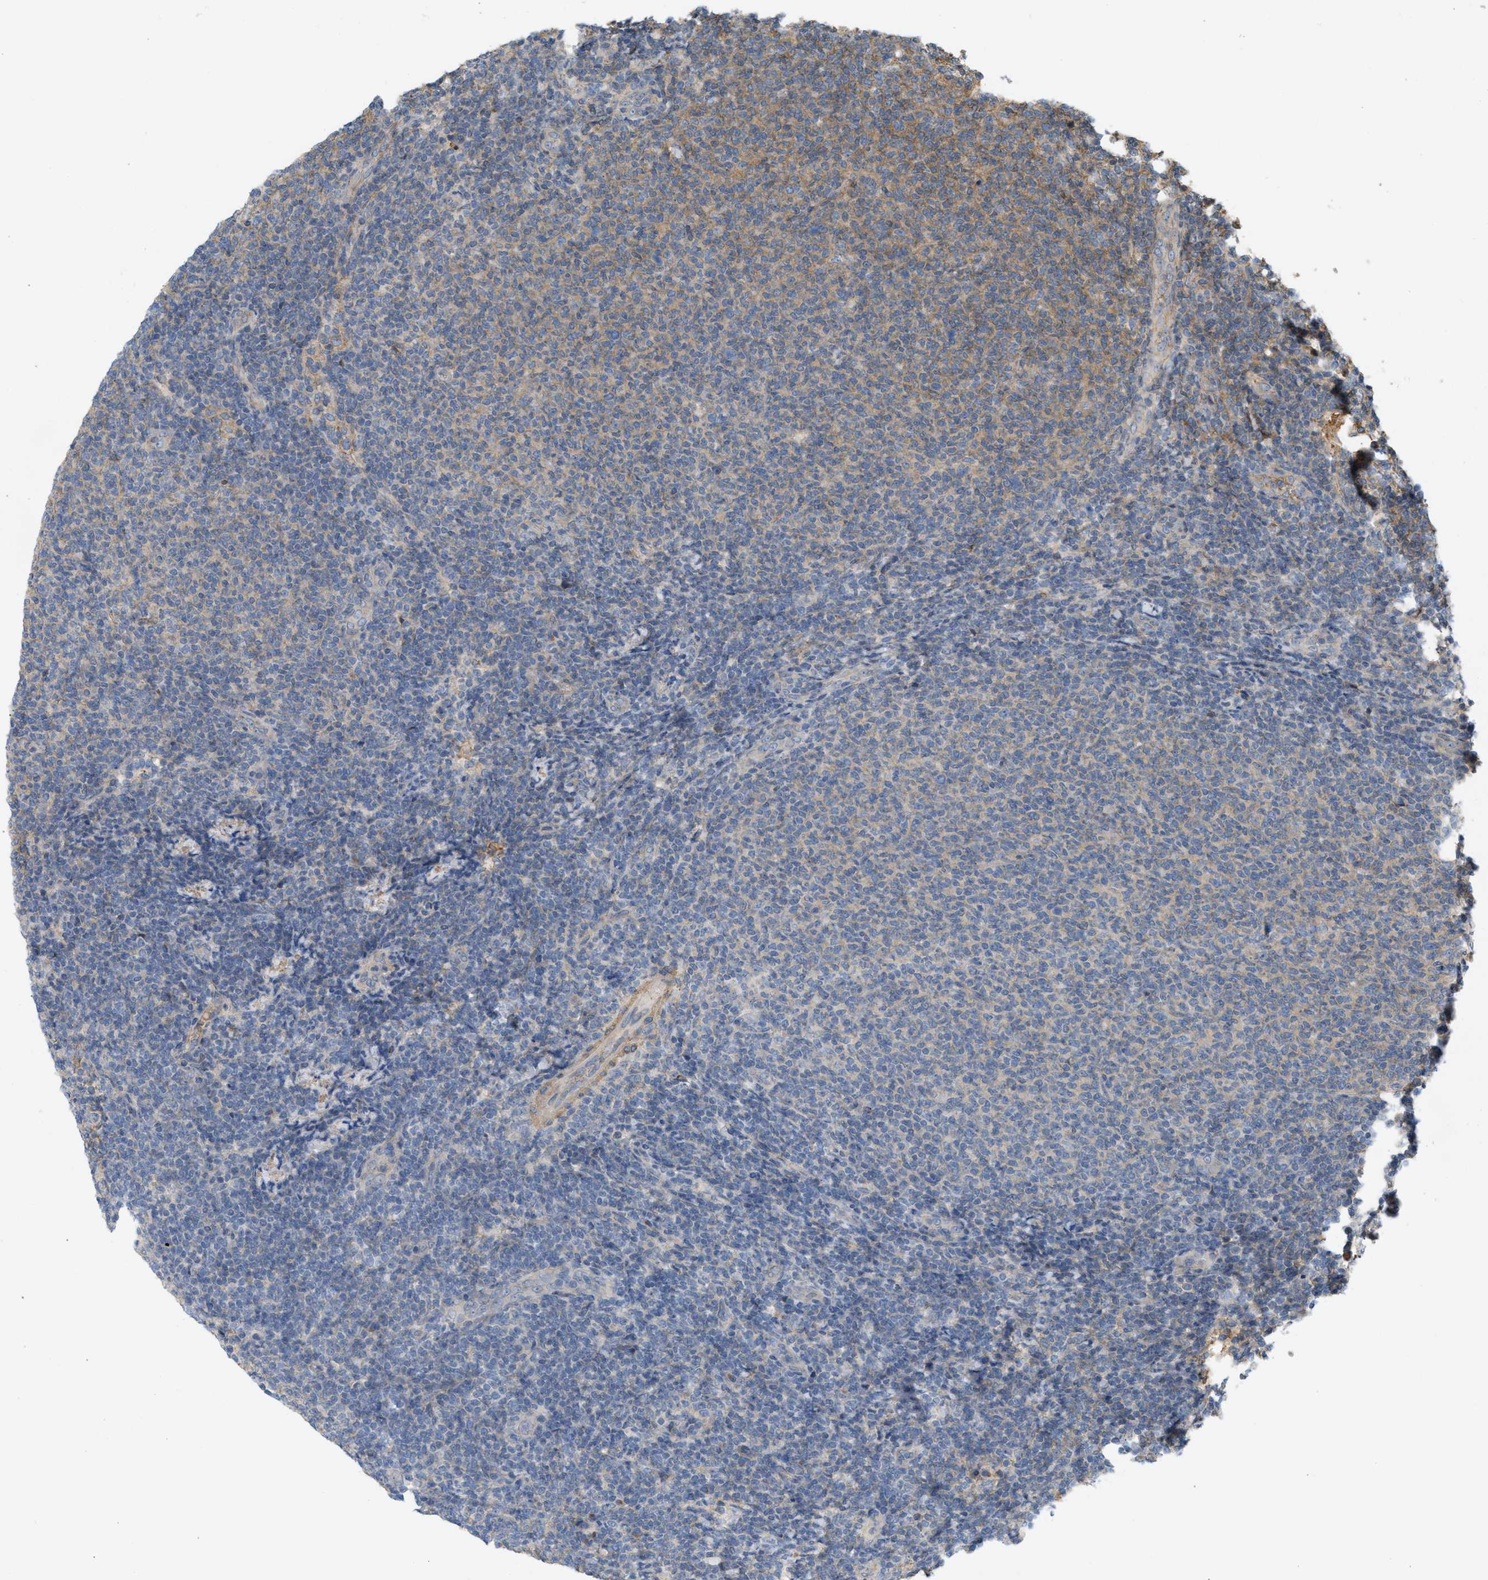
{"staining": {"intensity": "negative", "quantity": "none", "location": "none"}, "tissue": "lymphoma", "cell_type": "Tumor cells", "image_type": "cancer", "snomed": [{"axis": "morphology", "description": "Malignant lymphoma, non-Hodgkin's type, Low grade"}, {"axis": "topography", "description": "Lymph node"}], "caption": "Immunohistochemistry histopathology image of lymphoma stained for a protein (brown), which demonstrates no expression in tumor cells. (DAB (3,3'-diaminobenzidine) immunohistochemistry visualized using brightfield microscopy, high magnification).", "gene": "F8", "patient": {"sex": "male", "age": 66}}